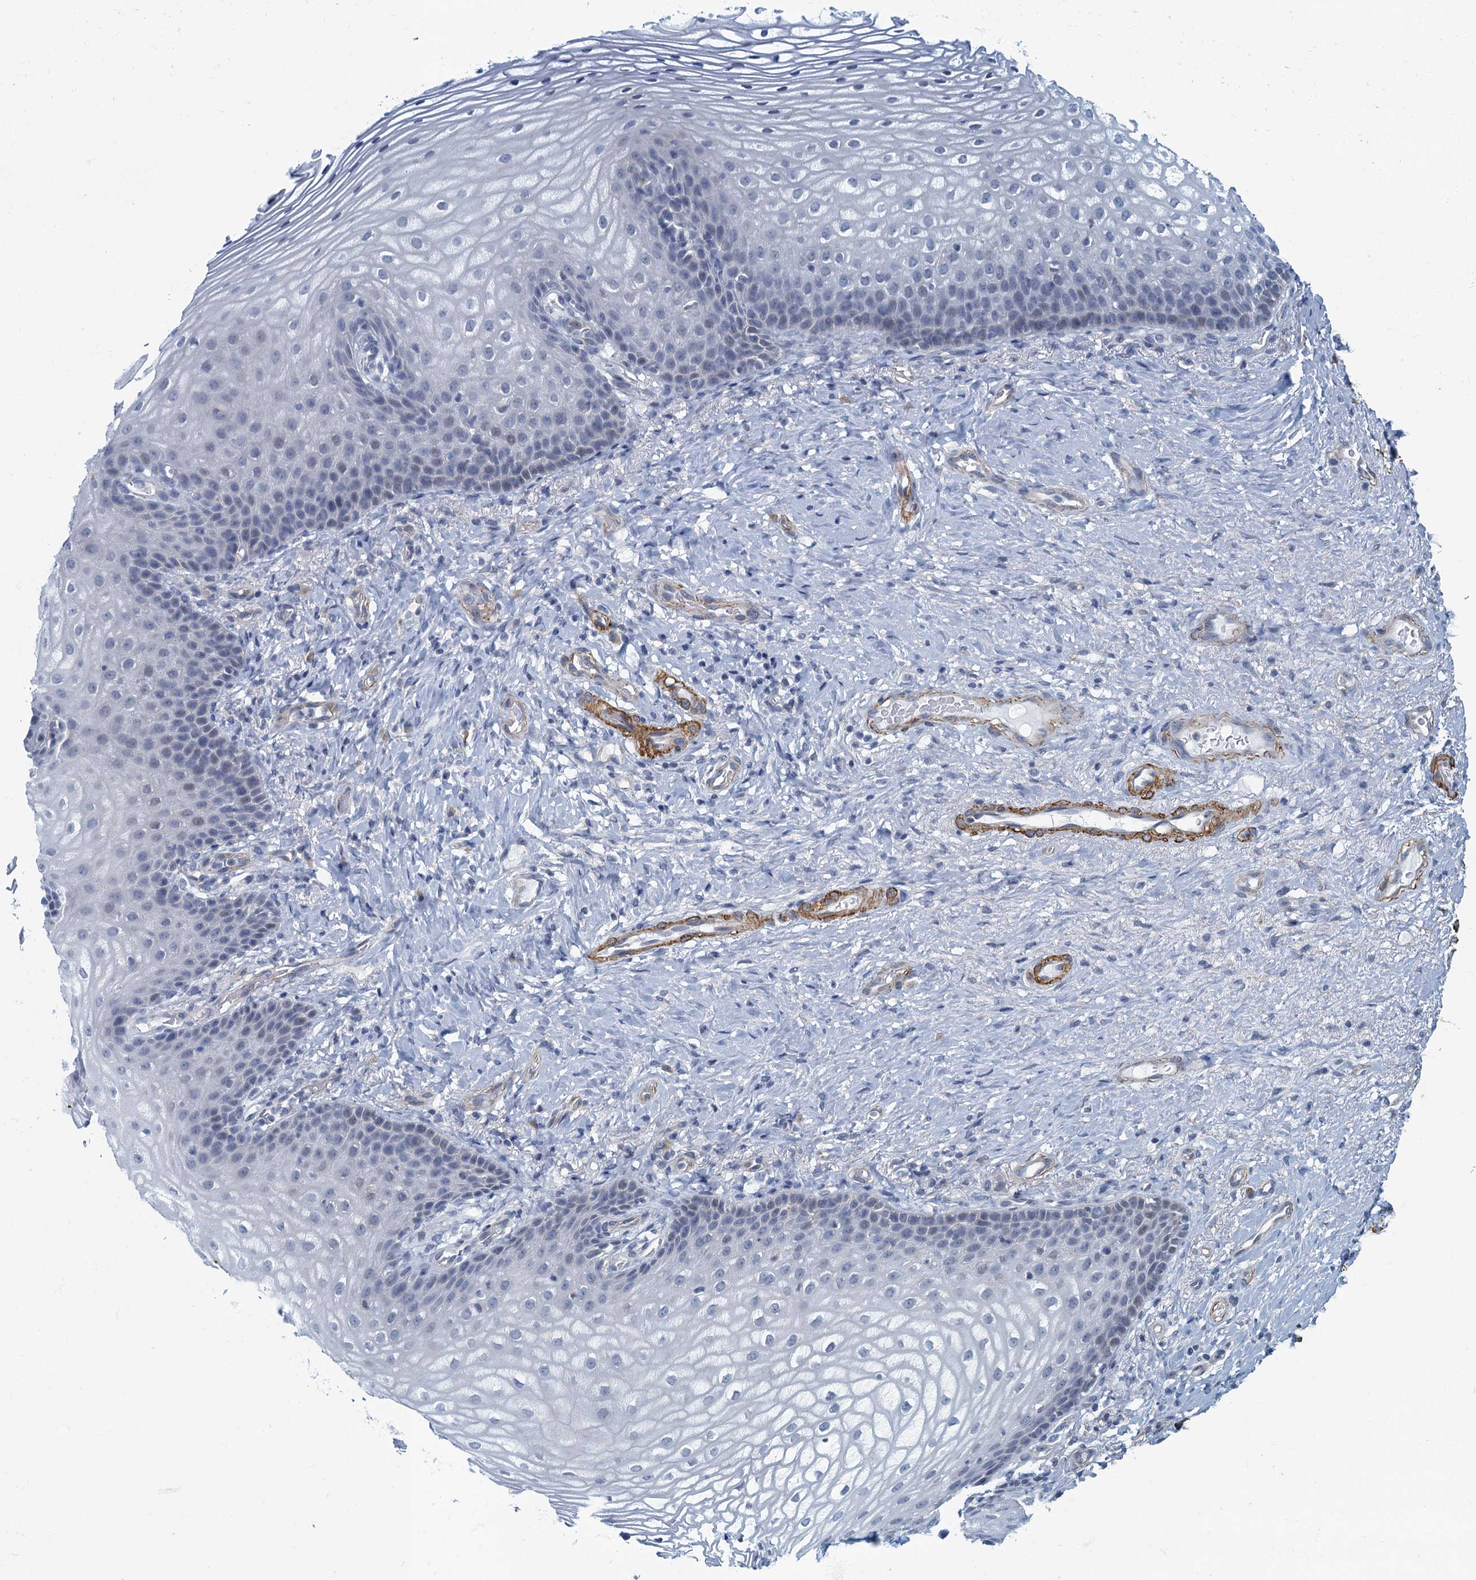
{"staining": {"intensity": "negative", "quantity": "none", "location": "none"}, "tissue": "vagina", "cell_type": "Squamous epithelial cells", "image_type": "normal", "snomed": [{"axis": "morphology", "description": "Normal tissue, NOS"}, {"axis": "topography", "description": "Vagina"}], "caption": "High power microscopy photomicrograph of an IHC image of normal vagina, revealing no significant positivity in squamous epithelial cells. (Brightfield microscopy of DAB (3,3'-diaminobenzidine) immunohistochemistry (IHC) at high magnification).", "gene": "ALG2", "patient": {"sex": "female", "age": 60}}